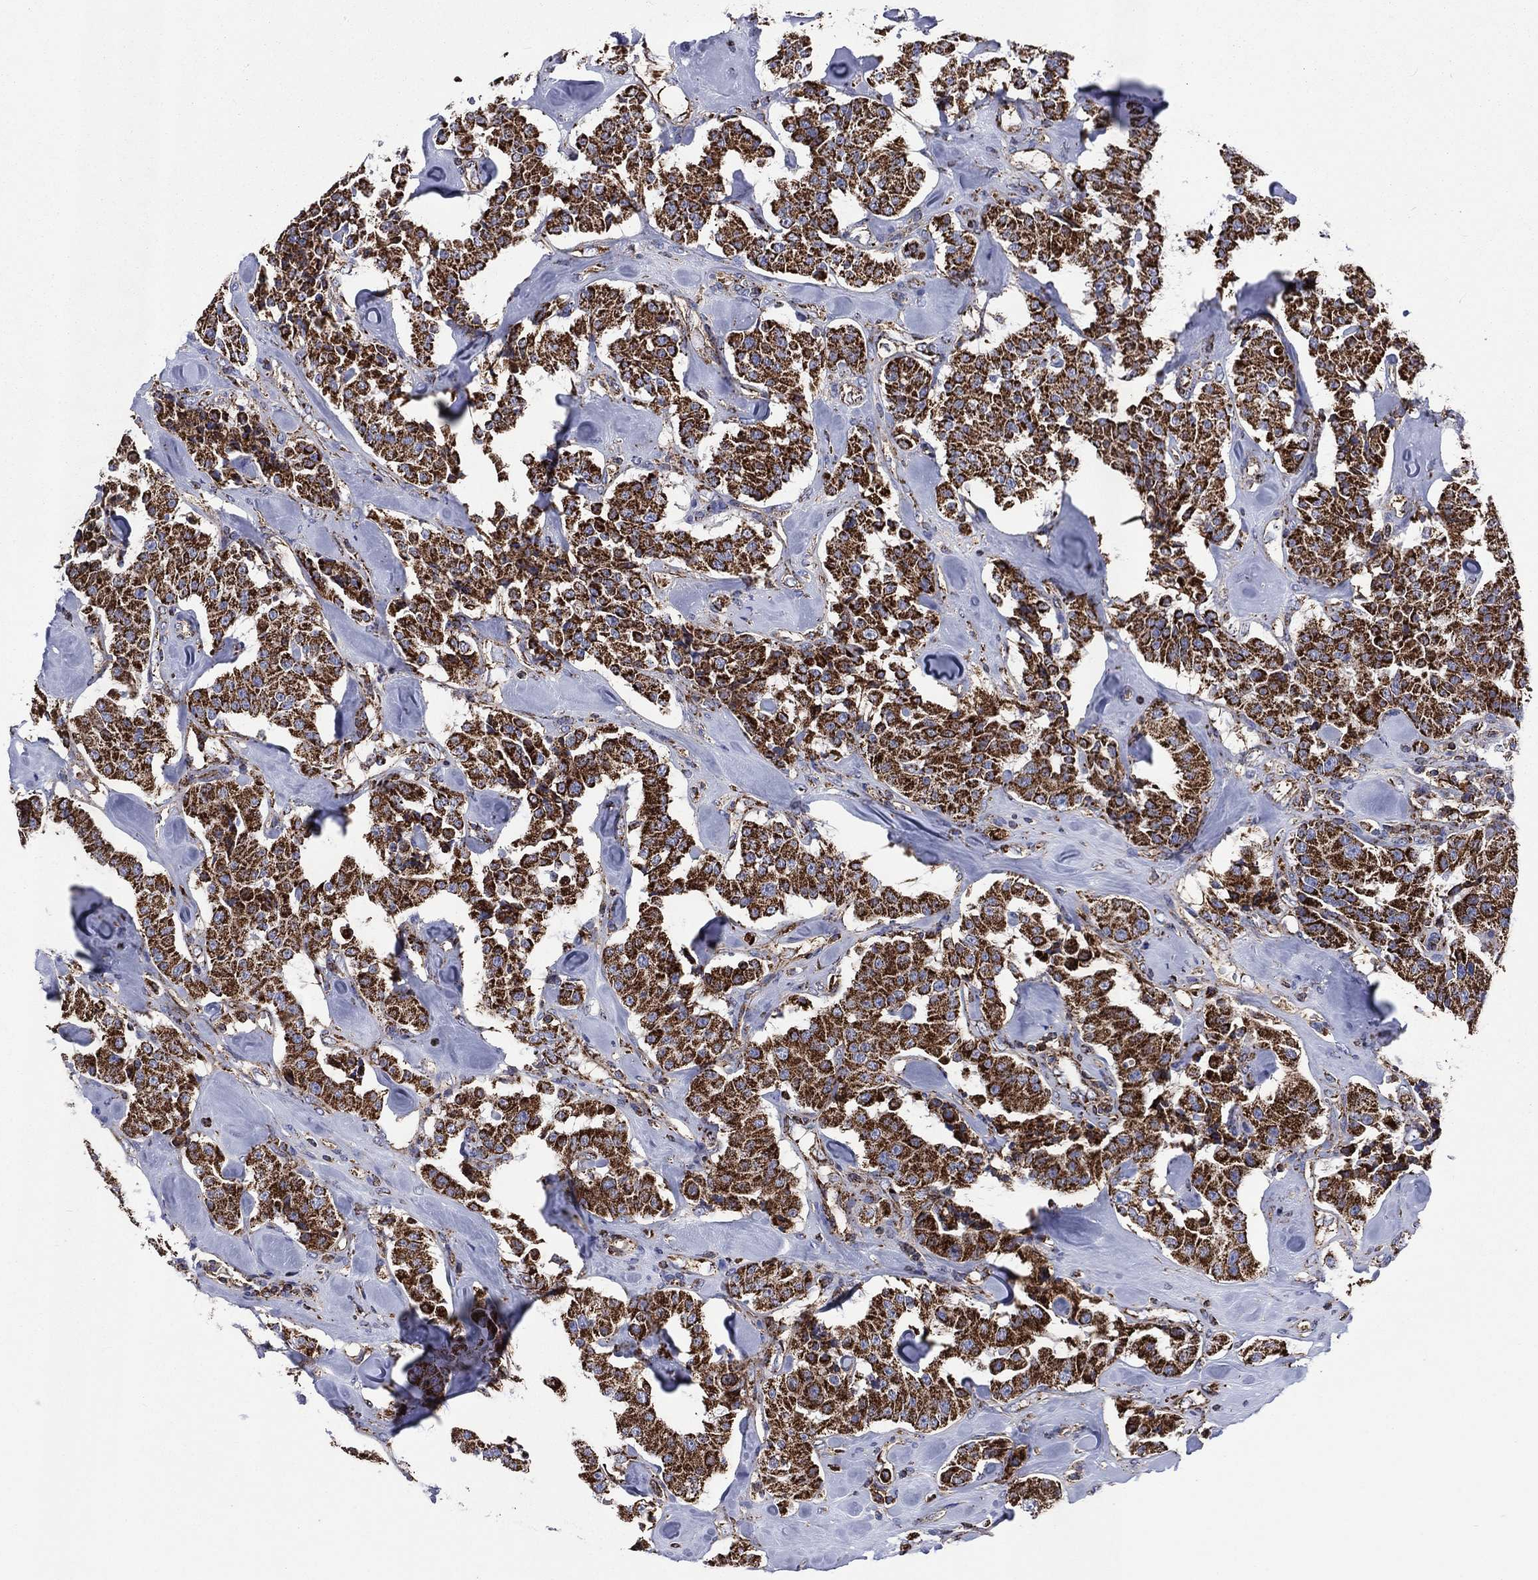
{"staining": {"intensity": "strong", "quantity": ">75%", "location": "cytoplasmic/membranous"}, "tissue": "carcinoid", "cell_type": "Tumor cells", "image_type": "cancer", "snomed": [{"axis": "morphology", "description": "Carcinoid, malignant, NOS"}, {"axis": "topography", "description": "Pancreas"}], "caption": "Immunohistochemistry histopathology image of neoplastic tissue: carcinoid stained using immunohistochemistry shows high levels of strong protein expression localized specifically in the cytoplasmic/membranous of tumor cells, appearing as a cytoplasmic/membranous brown color.", "gene": "ANKRD37", "patient": {"sex": "male", "age": 41}}